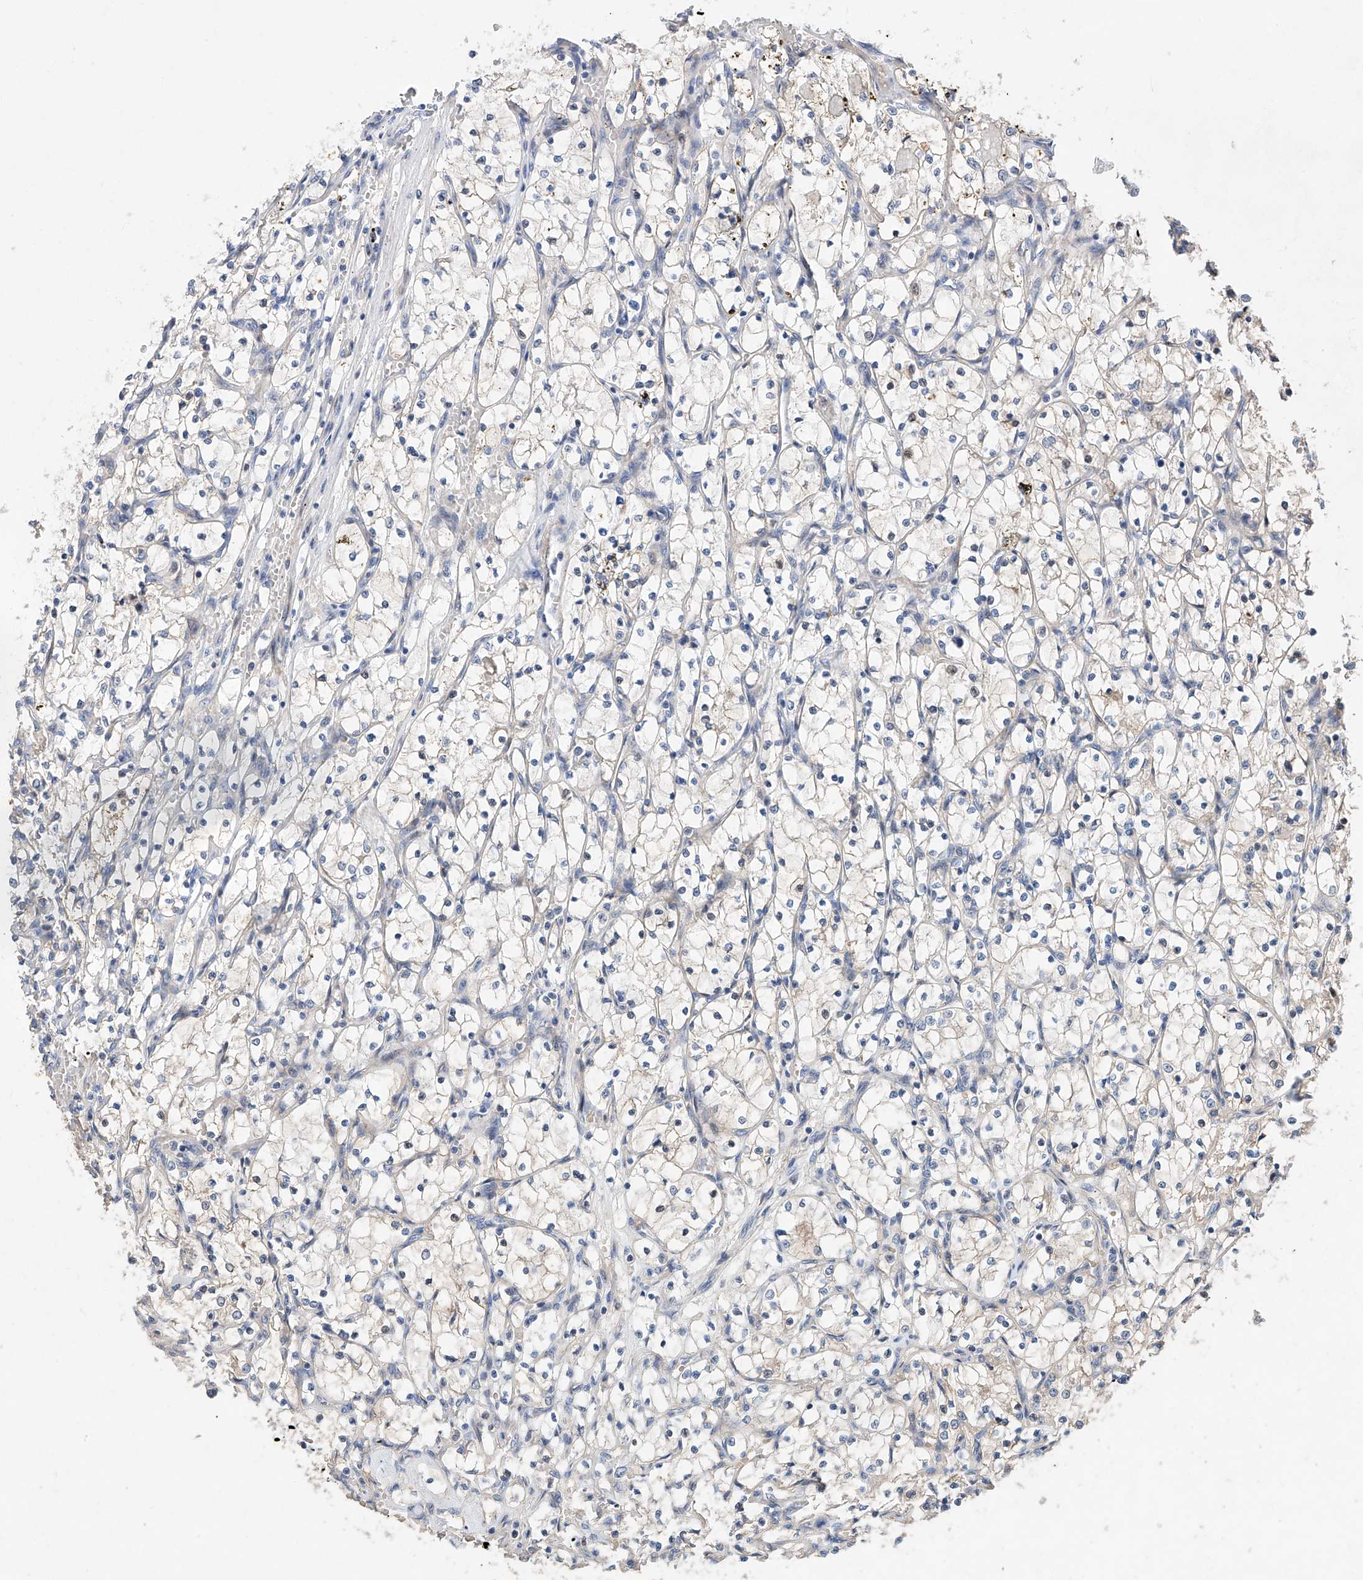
{"staining": {"intensity": "negative", "quantity": "none", "location": "none"}, "tissue": "renal cancer", "cell_type": "Tumor cells", "image_type": "cancer", "snomed": [{"axis": "morphology", "description": "Adenocarcinoma, NOS"}, {"axis": "topography", "description": "Kidney"}], "caption": "Immunohistochemistry (IHC) of renal adenocarcinoma reveals no expression in tumor cells. (DAB (3,3'-diaminobenzidine) IHC with hematoxylin counter stain).", "gene": "FUCA2", "patient": {"sex": "female", "age": 69}}